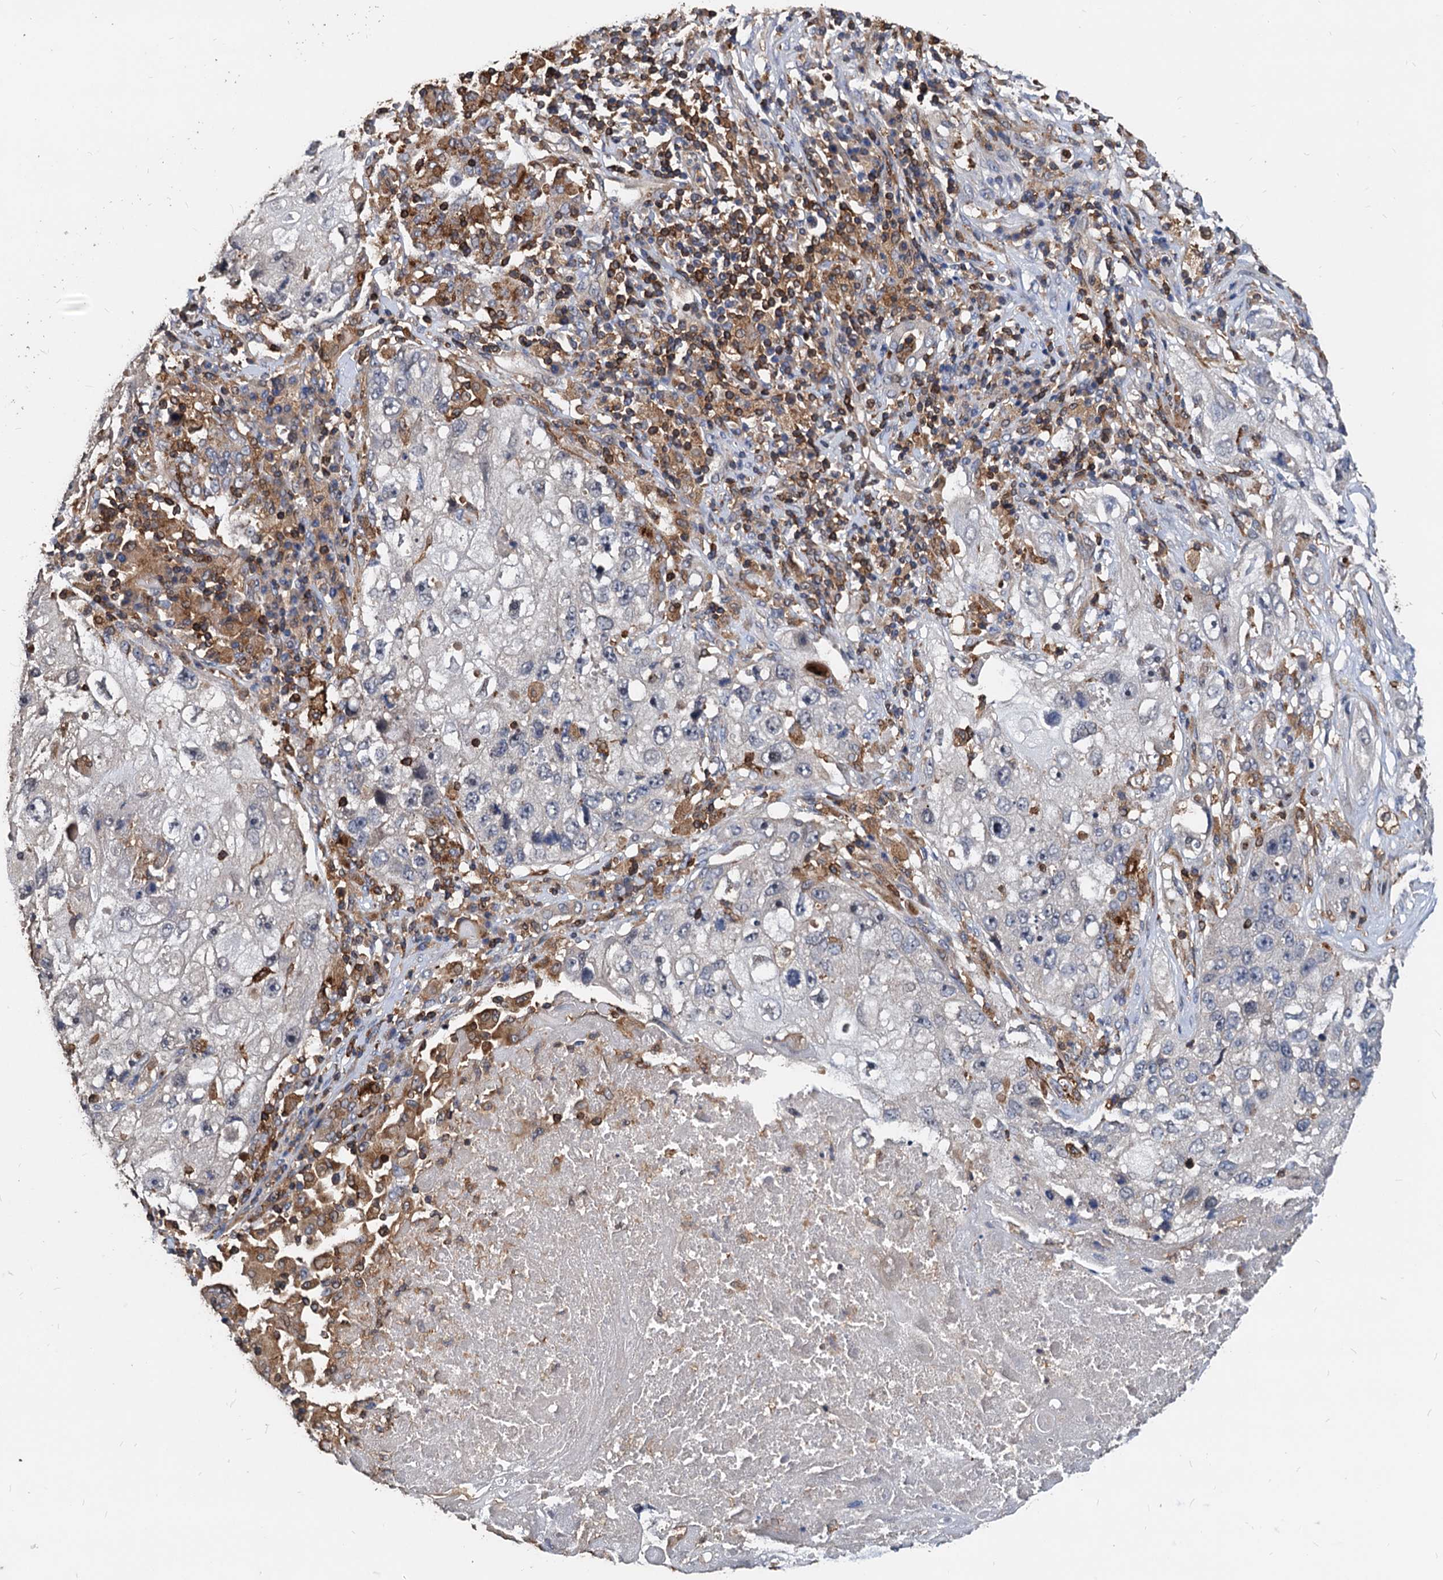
{"staining": {"intensity": "negative", "quantity": "none", "location": "none"}, "tissue": "lung cancer", "cell_type": "Tumor cells", "image_type": "cancer", "snomed": [{"axis": "morphology", "description": "Squamous cell carcinoma, NOS"}, {"axis": "topography", "description": "Lung"}], "caption": "IHC image of human lung squamous cell carcinoma stained for a protein (brown), which shows no staining in tumor cells.", "gene": "LCP2", "patient": {"sex": "male", "age": 61}}